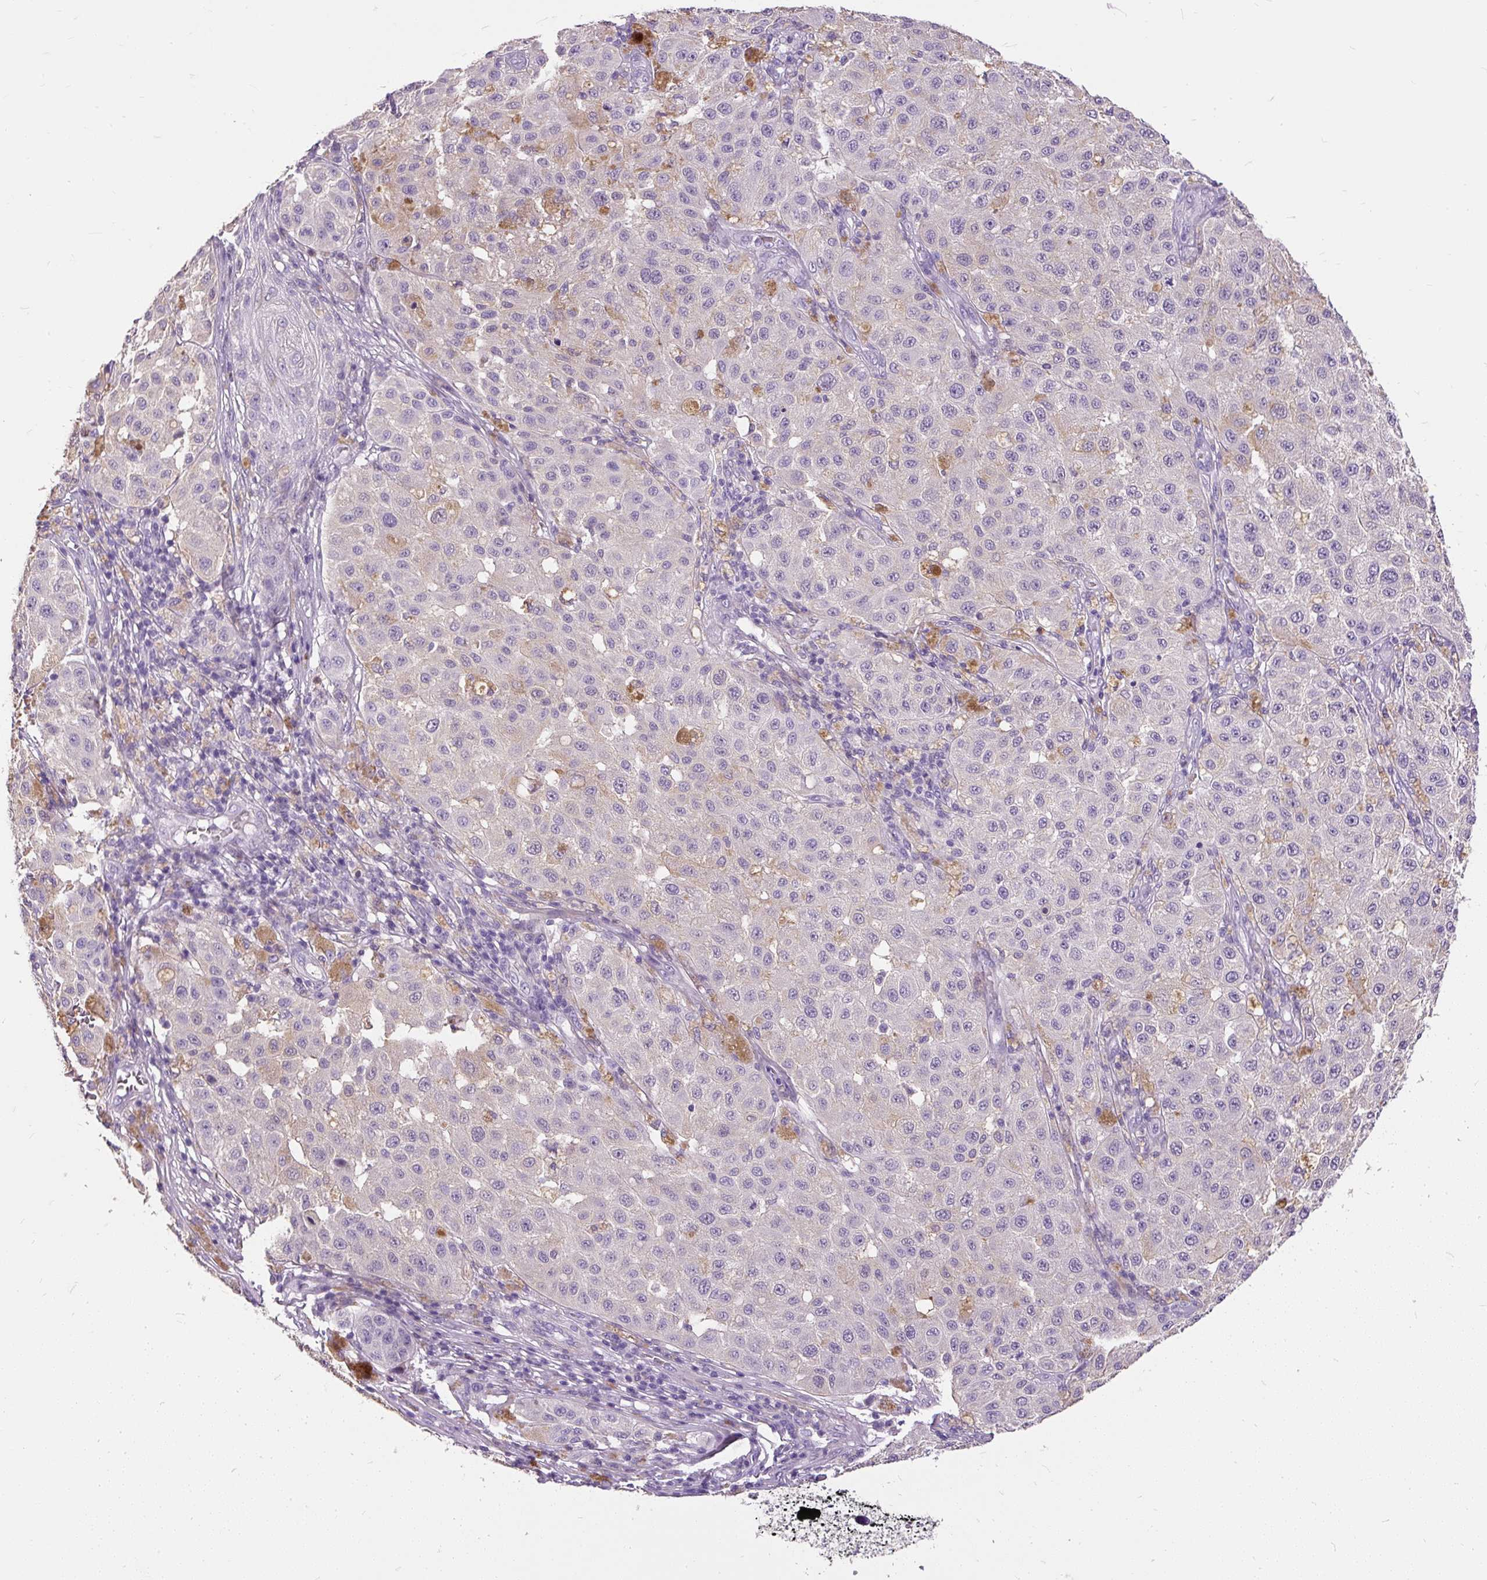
{"staining": {"intensity": "negative", "quantity": "none", "location": "none"}, "tissue": "melanoma", "cell_type": "Tumor cells", "image_type": "cancer", "snomed": [{"axis": "morphology", "description": "Malignant melanoma, NOS"}, {"axis": "topography", "description": "Skin"}], "caption": "Immunohistochemical staining of human malignant melanoma displays no significant expression in tumor cells.", "gene": "GBX1", "patient": {"sex": "female", "age": 64}}